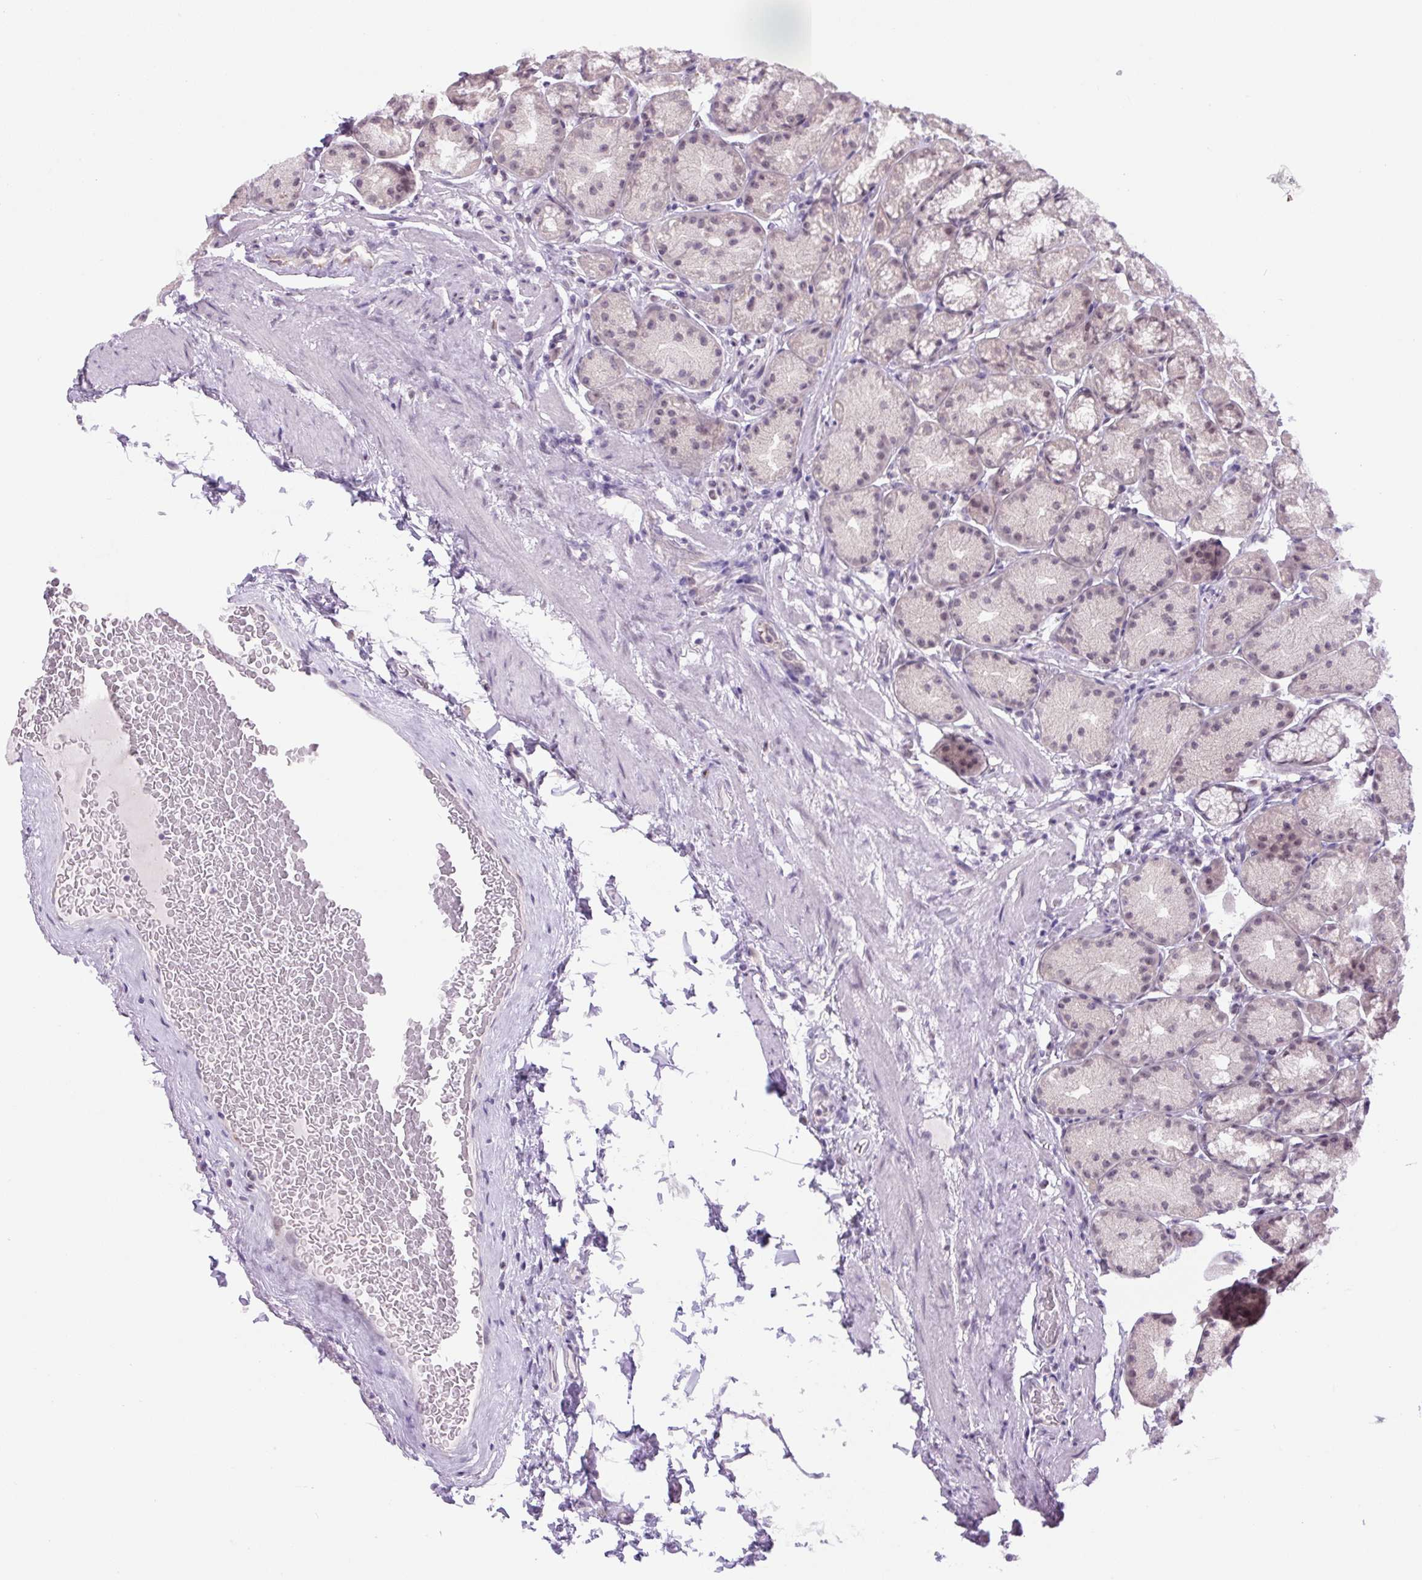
{"staining": {"intensity": "weak", "quantity": "<25%", "location": "nuclear"}, "tissue": "stomach", "cell_type": "Glandular cells", "image_type": "normal", "snomed": [{"axis": "morphology", "description": "Normal tissue, NOS"}, {"axis": "topography", "description": "Stomach, lower"}], "caption": "High power microscopy photomicrograph of an IHC photomicrograph of benign stomach, revealing no significant staining in glandular cells. Brightfield microscopy of immunohistochemistry (IHC) stained with DAB (brown) and hematoxylin (blue), captured at high magnification.", "gene": "RYBP", "patient": {"sex": "male", "age": 67}}